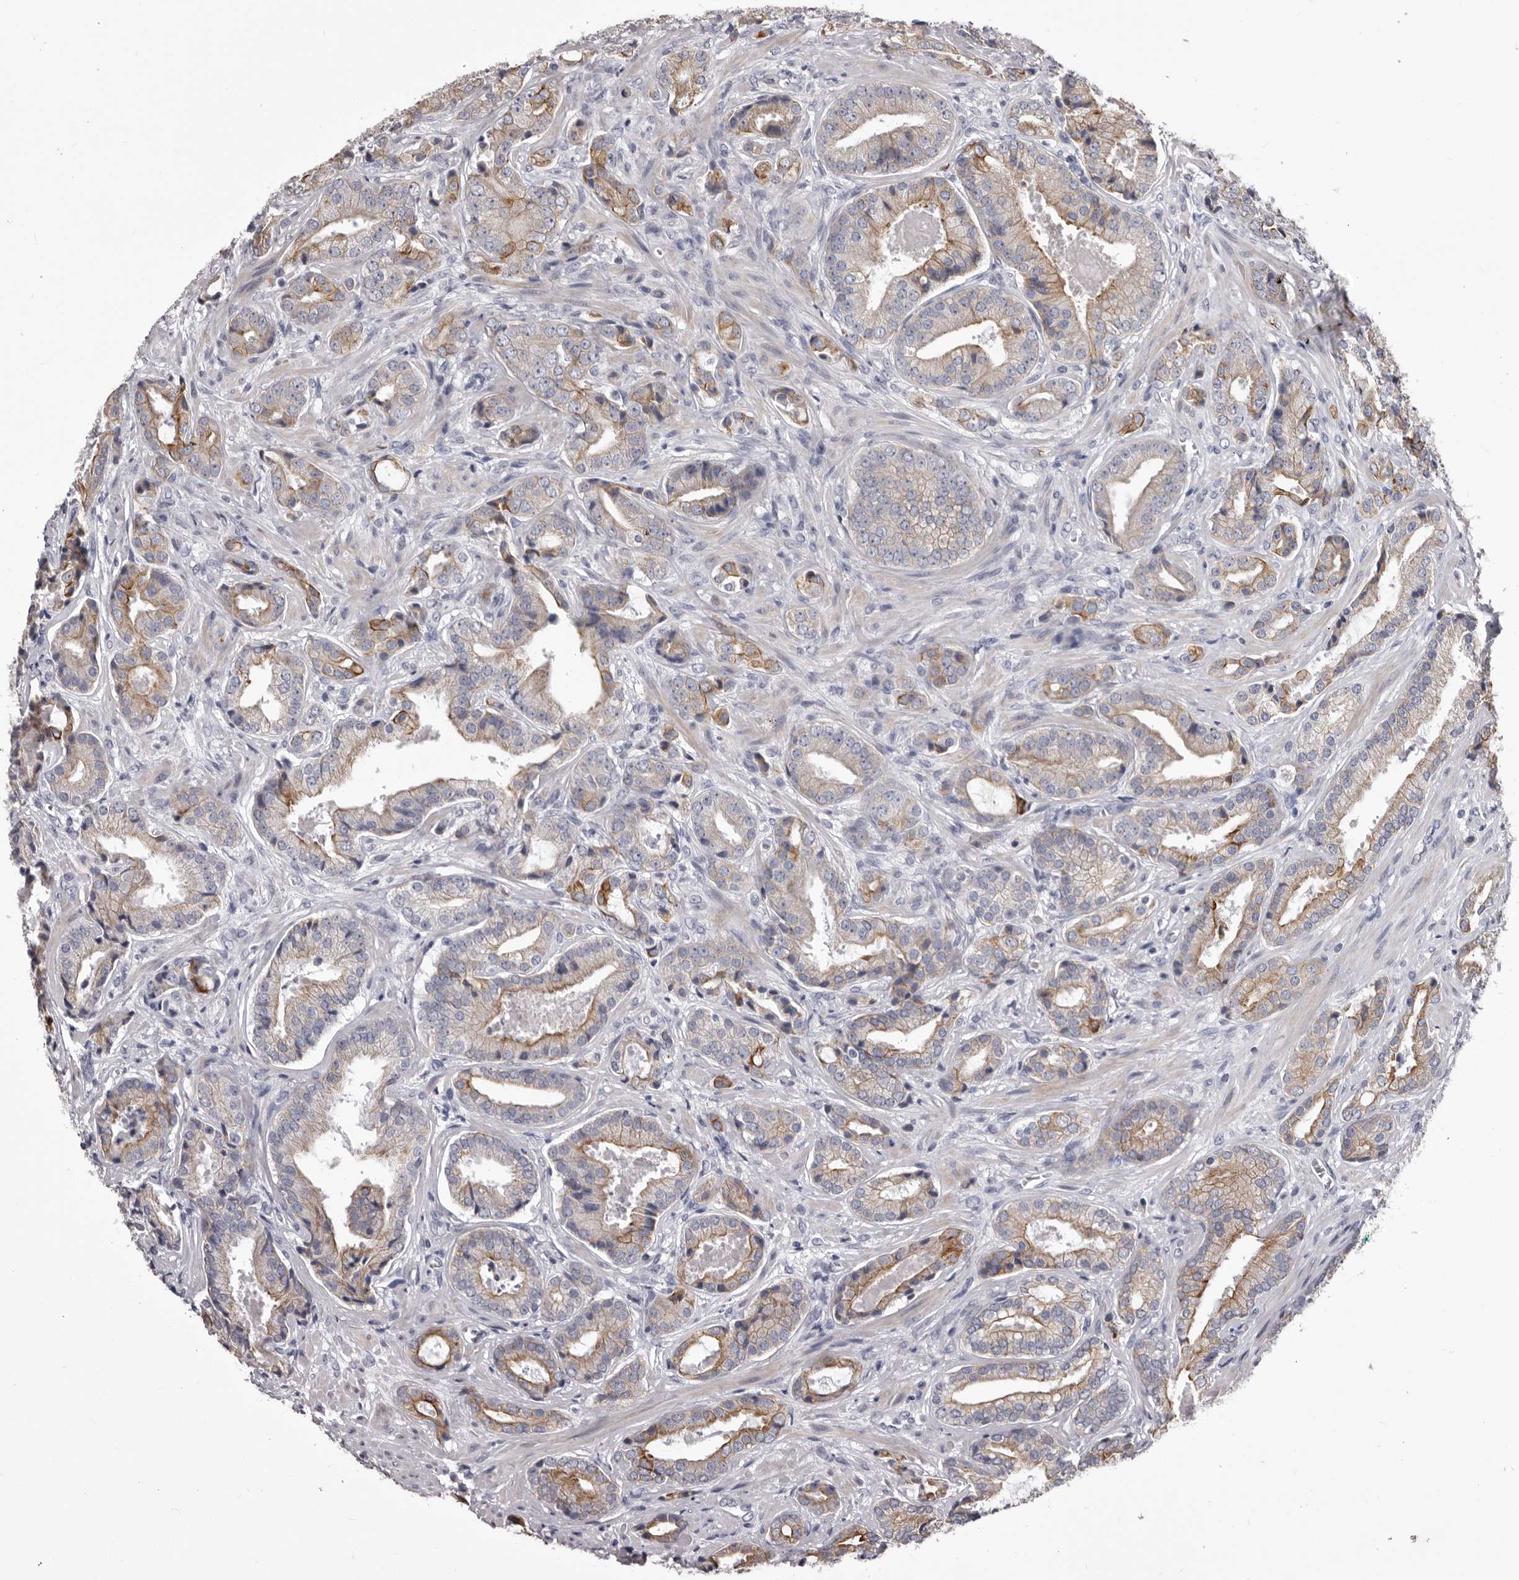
{"staining": {"intensity": "moderate", "quantity": "25%-75%", "location": "cytoplasmic/membranous"}, "tissue": "prostate cancer", "cell_type": "Tumor cells", "image_type": "cancer", "snomed": [{"axis": "morphology", "description": "Adenocarcinoma, High grade"}, {"axis": "topography", "description": "Prostate"}], "caption": "IHC (DAB) staining of prostate high-grade adenocarcinoma shows moderate cytoplasmic/membranous protein expression in approximately 25%-75% of tumor cells.", "gene": "LPAR6", "patient": {"sex": "male", "age": 73}}